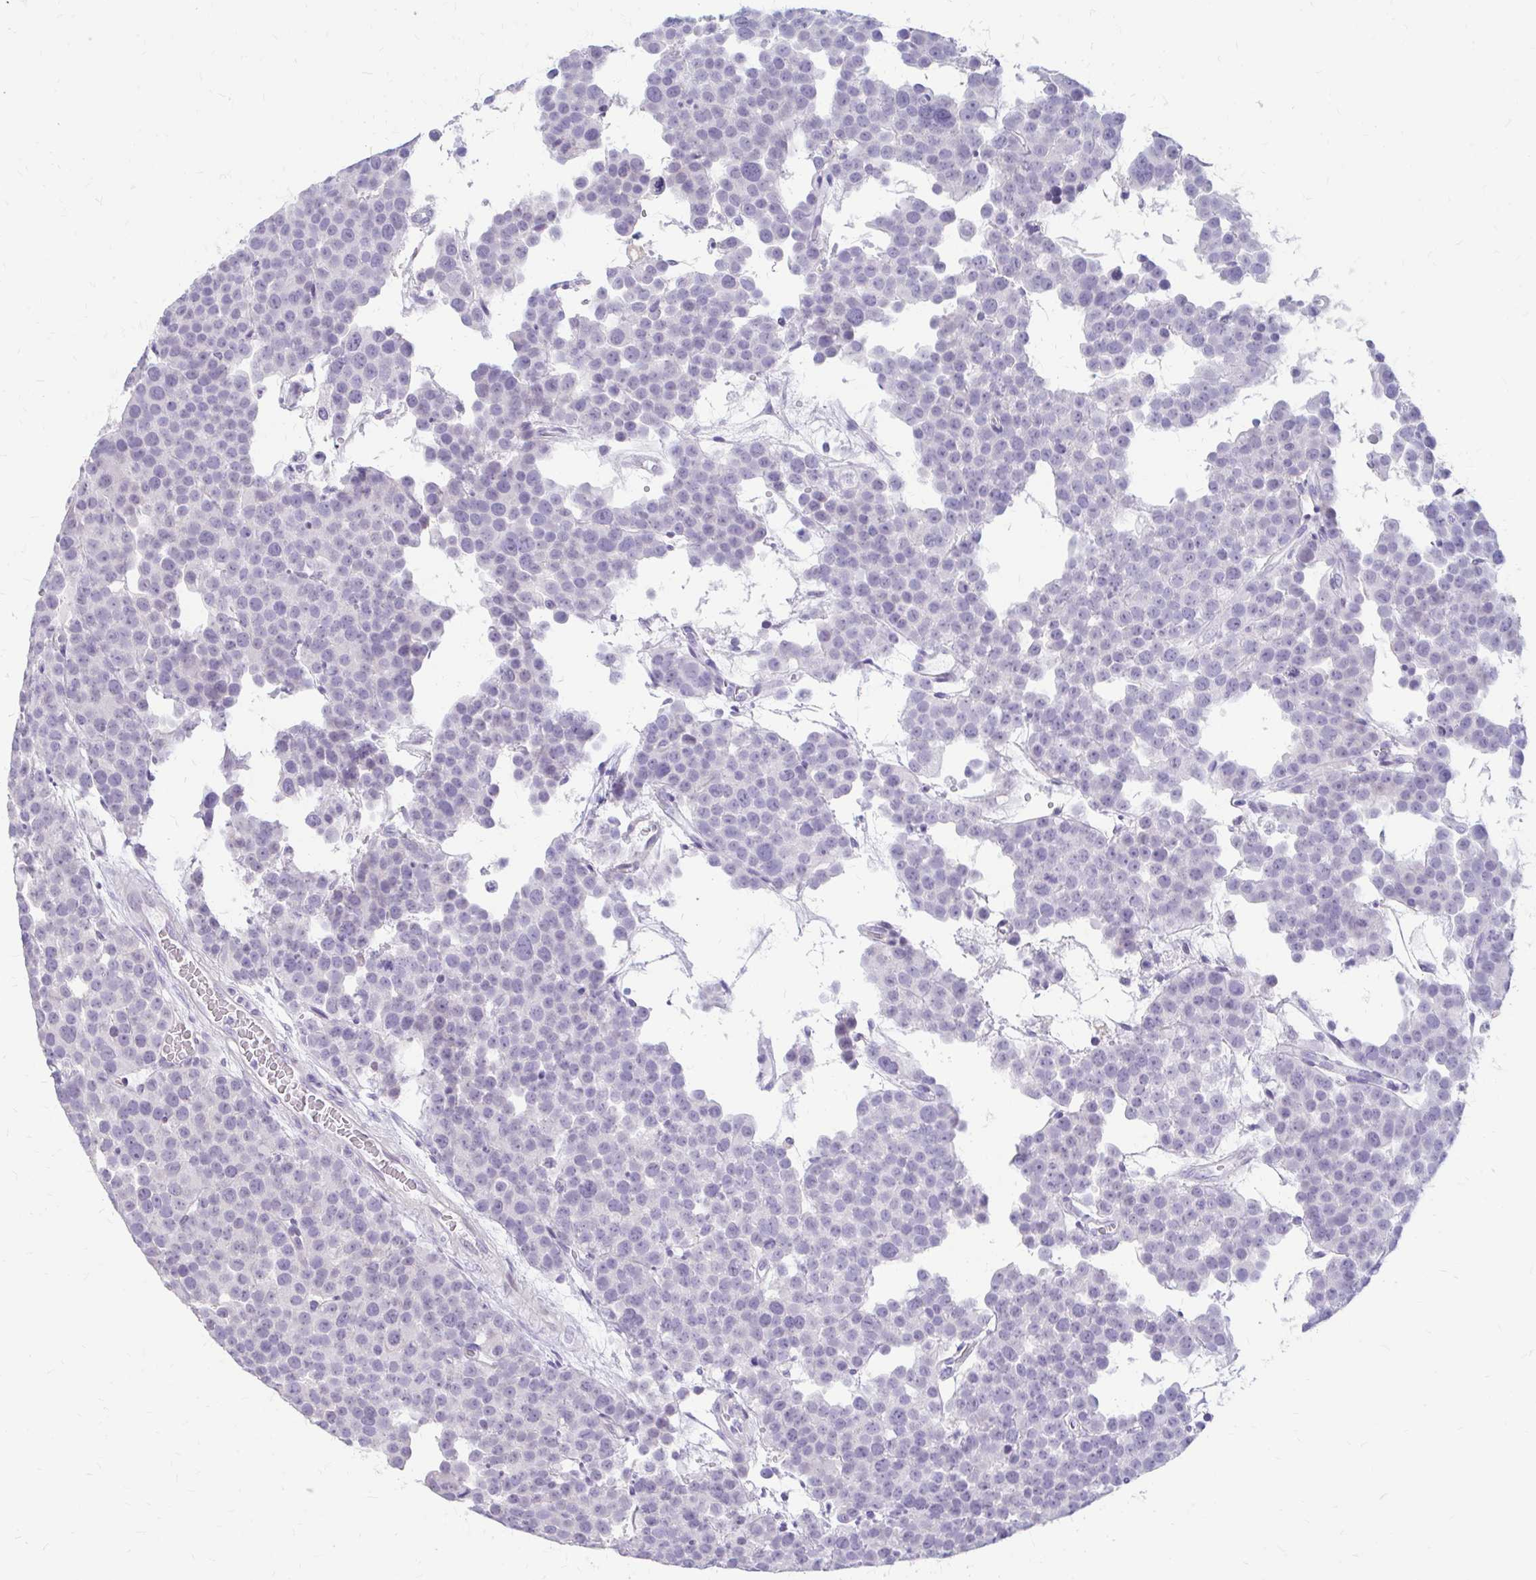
{"staining": {"intensity": "negative", "quantity": "none", "location": "none"}, "tissue": "testis cancer", "cell_type": "Tumor cells", "image_type": "cancer", "snomed": [{"axis": "morphology", "description": "Seminoma, NOS"}, {"axis": "topography", "description": "Testis"}], "caption": "Immunohistochemistry (IHC) image of testis seminoma stained for a protein (brown), which shows no staining in tumor cells.", "gene": "RGS16", "patient": {"sex": "male", "age": 71}}